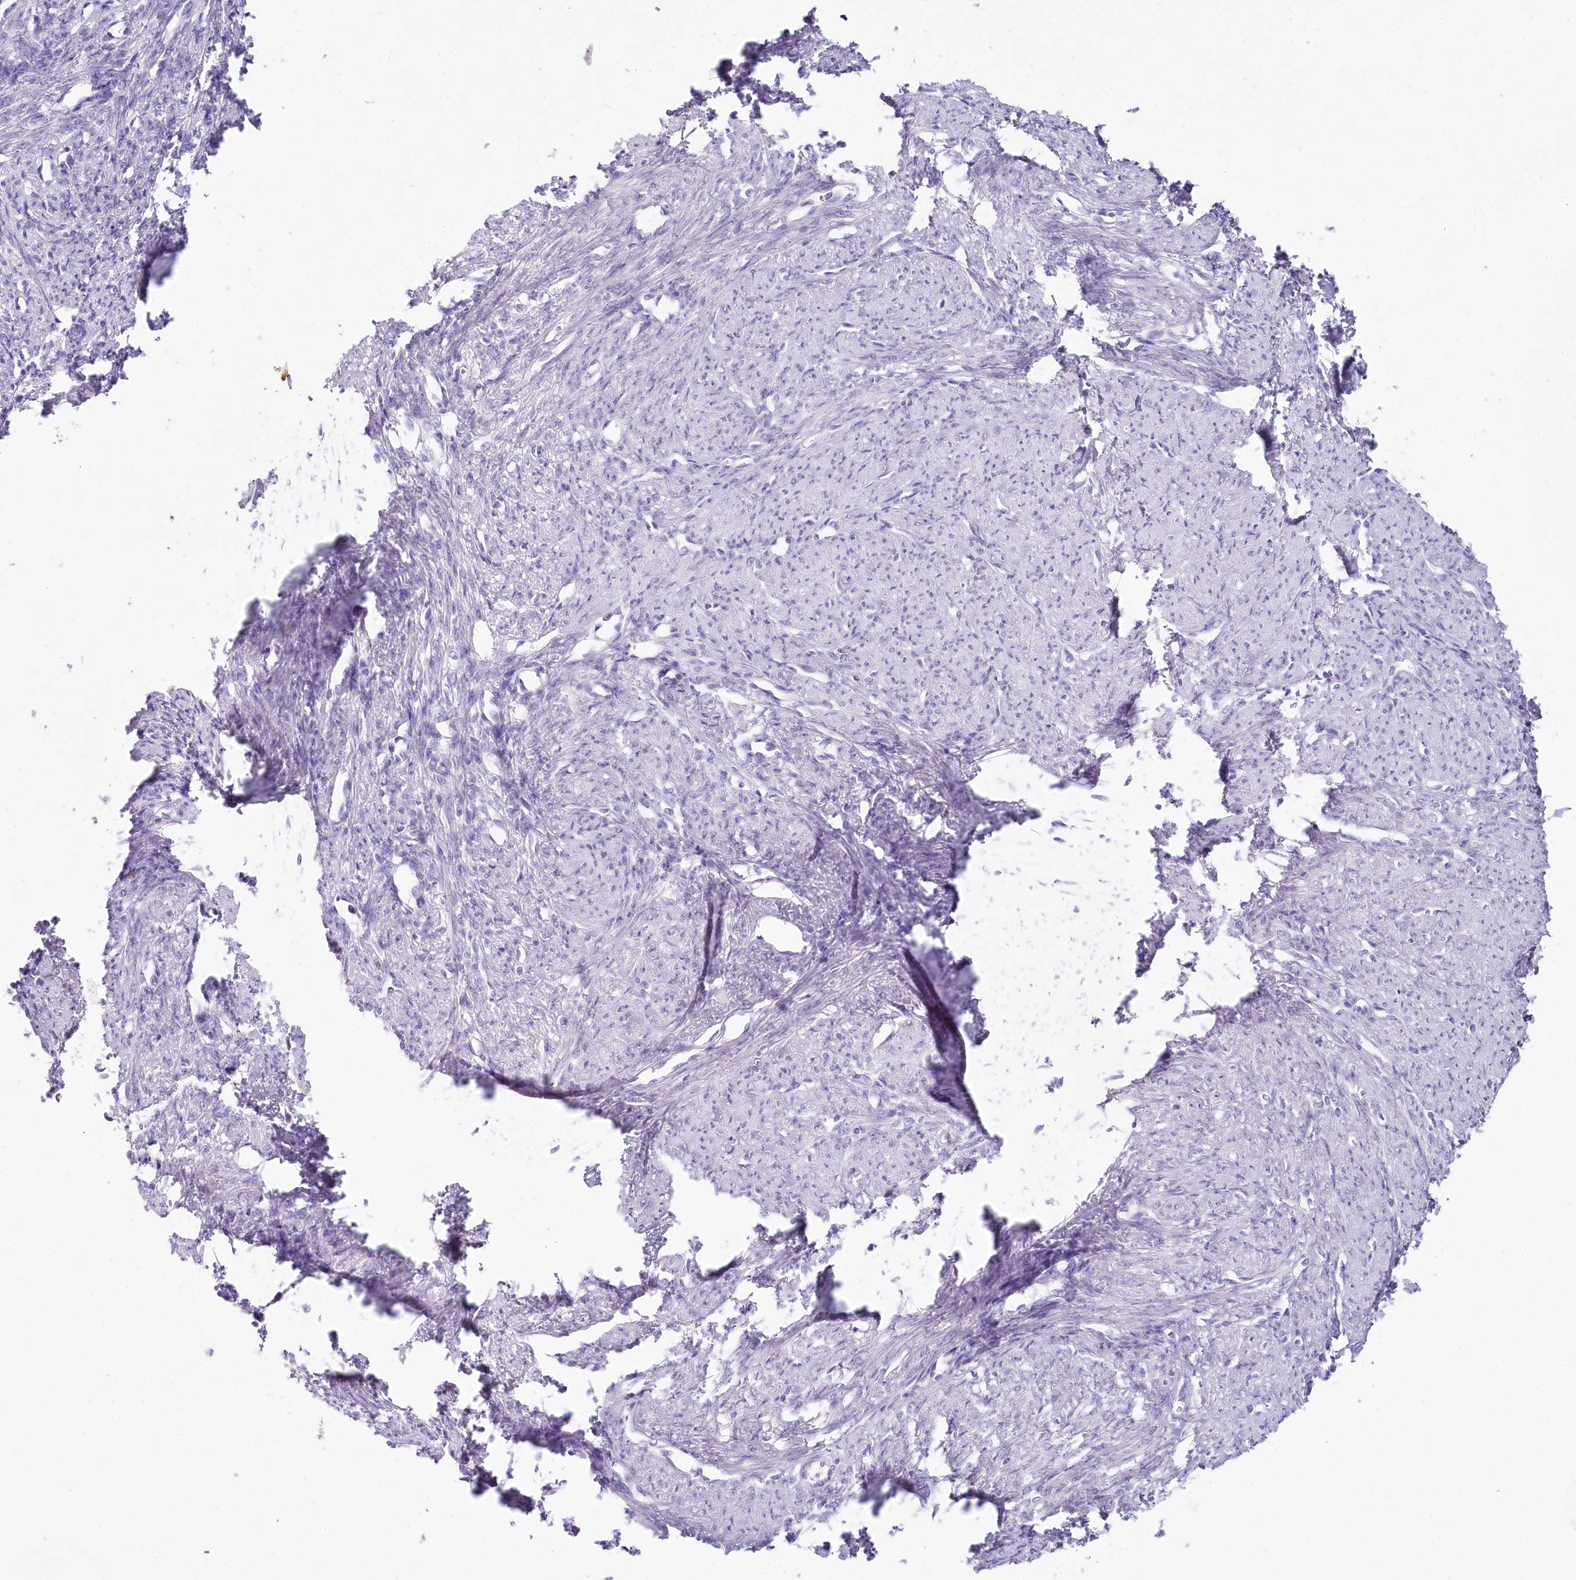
{"staining": {"intensity": "negative", "quantity": "none", "location": "none"}, "tissue": "smooth muscle", "cell_type": "Smooth muscle cells", "image_type": "normal", "snomed": [{"axis": "morphology", "description": "Normal tissue, NOS"}, {"axis": "topography", "description": "Smooth muscle"}, {"axis": "topography", "description": "Uterus"}], "caption": "Smooth muscle cells are negative for protein expression in benign human smooth muscle. (DAB (3,3'-diaminobenzidine) immunohistochemistry with hematoxylin counter stain).", "gene": "HPD", "patient": {"sex": "female", "age": 59}}